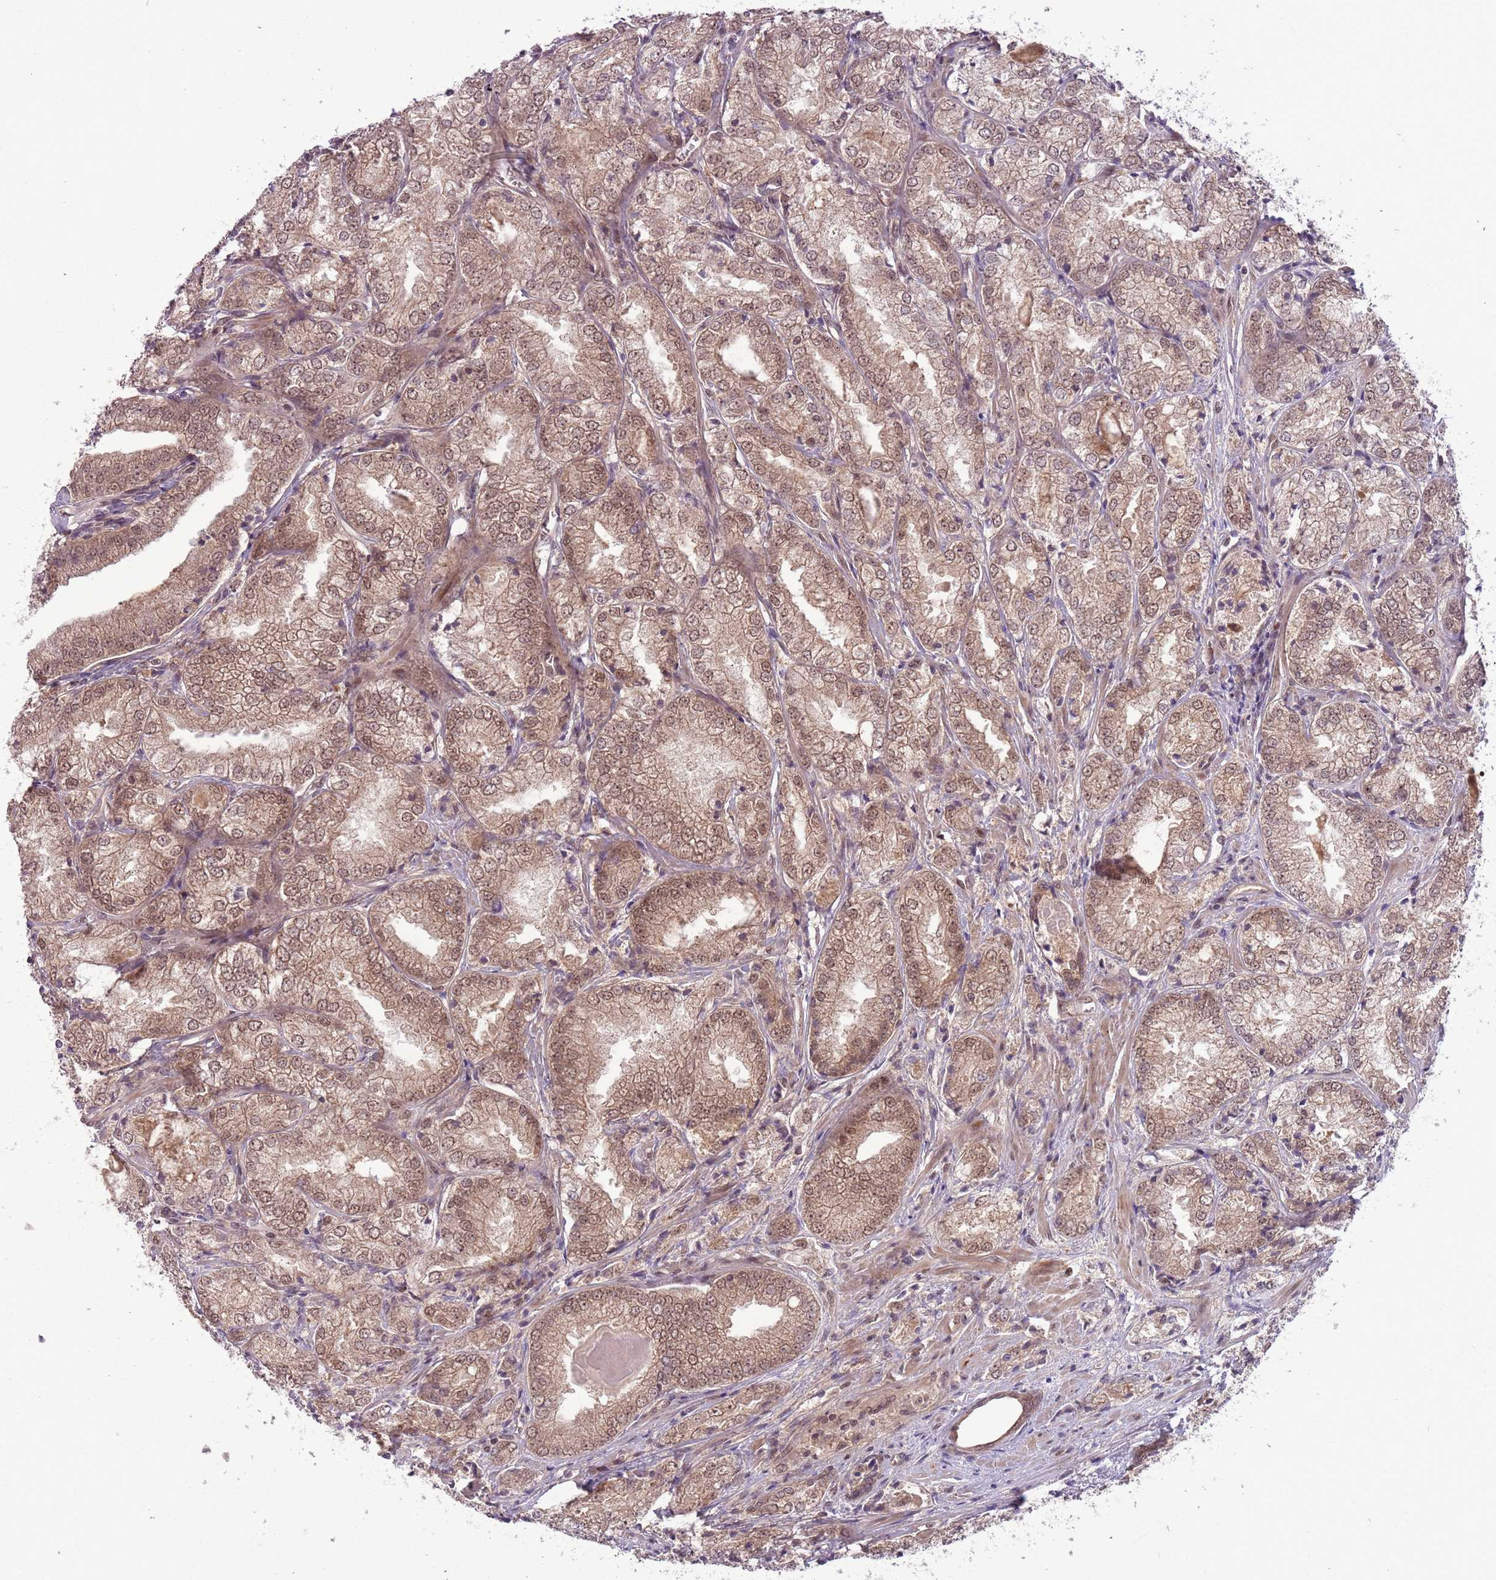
{"staining": {"intensity": "weak", "quantity": ">75%", "location": "cytoplasmic/membranous,nuclear"}, "tissue": "prostate cancer", "cell_type": "Tumor cells", "image_type": "cancer", "snomed": [{"axis": "morphology", "description": "Adenocarcinoma, High grade"}, {"axis": "topography", "description": "Prostate"}], "caption": "A high-resolution image shows IHC staining of prostate cancer (high-grade adenocarcinoma), which shows weak cytoplasmic/membranous and nuclear expression in approximately >75% of tumor cells.", "gene": "ADAMTS3", "patient": {"sex": "male", "age": 63}}